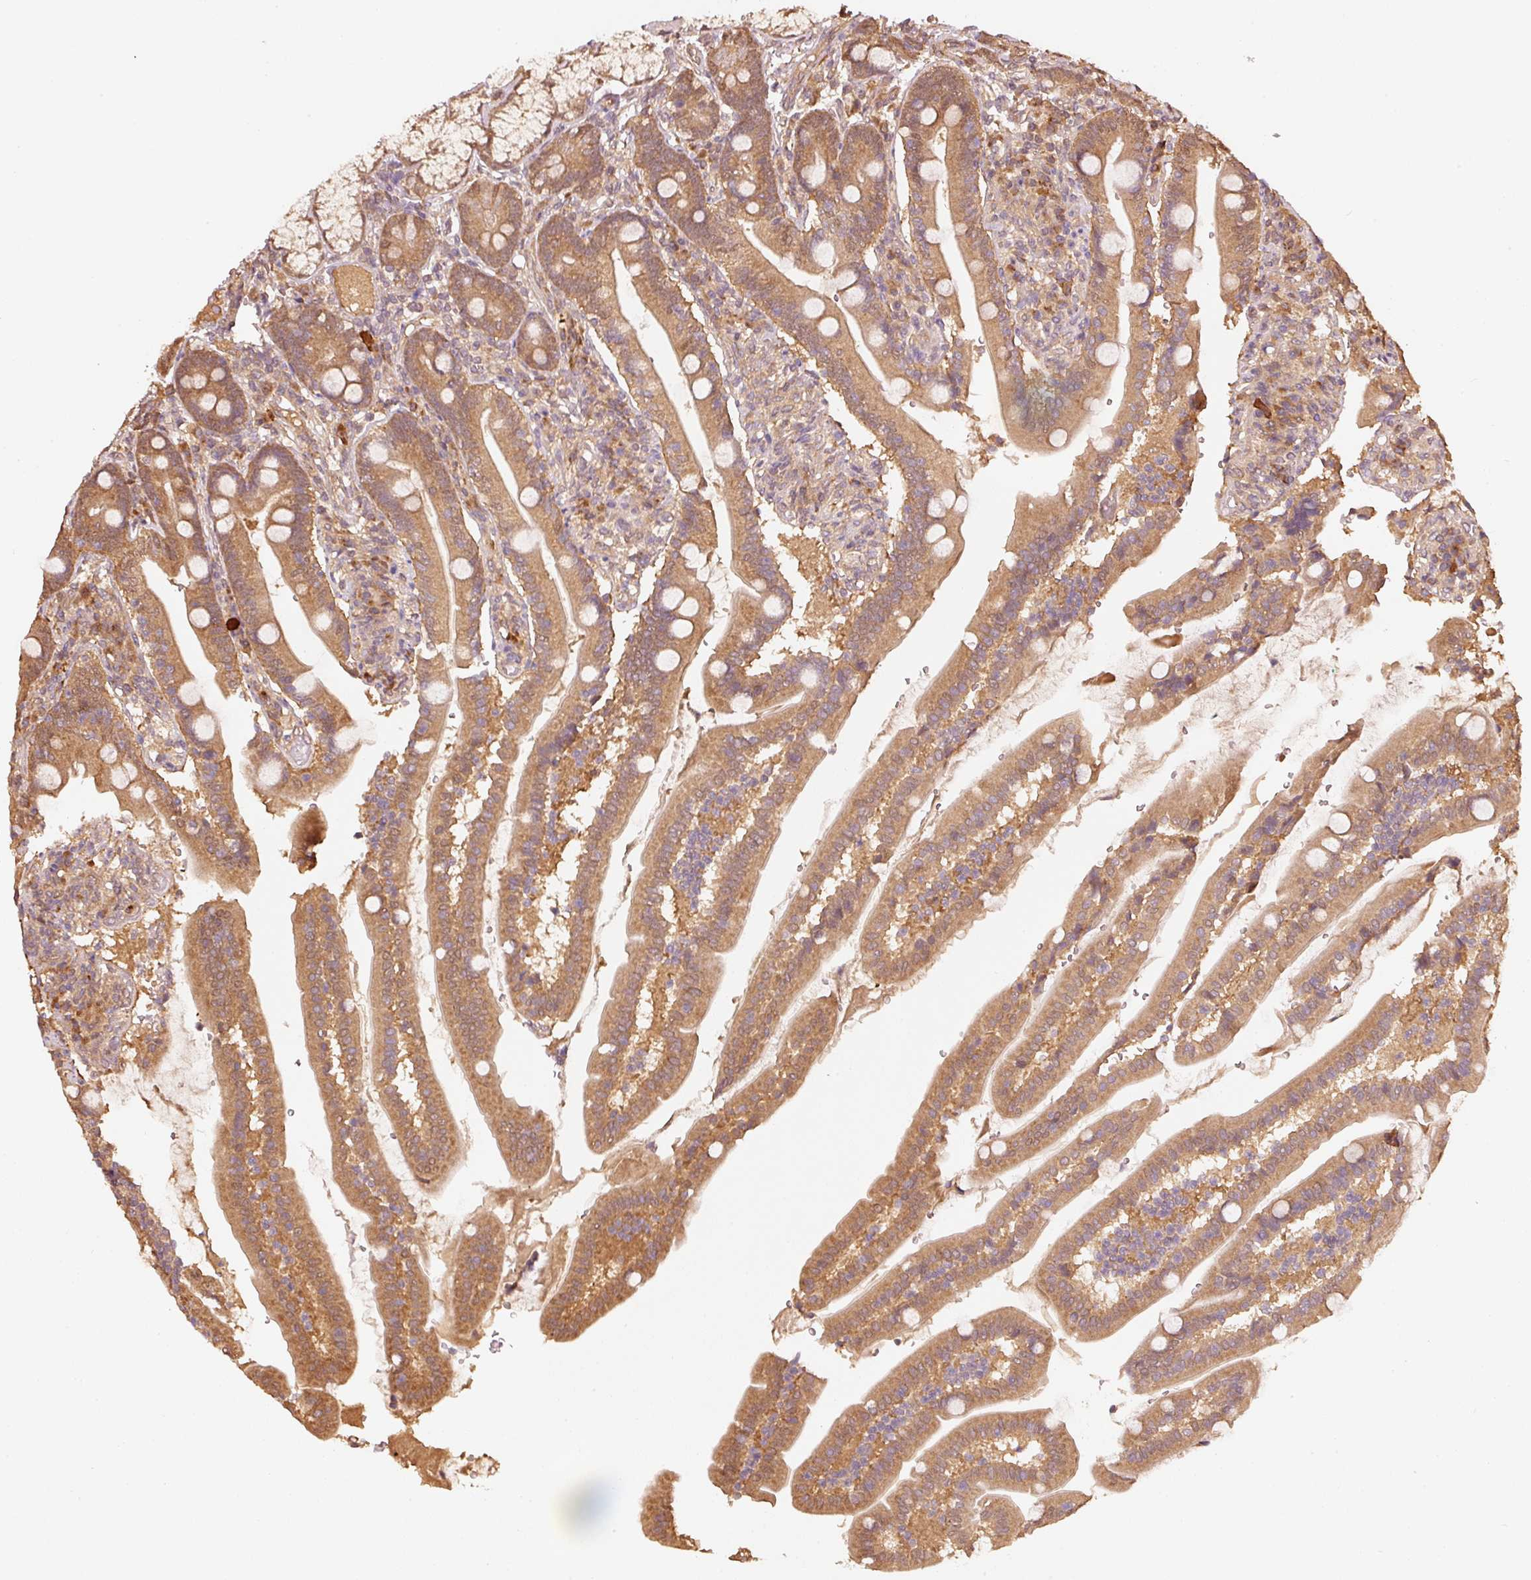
{"staining": {"intensity": "moderate", "quantity": ">75%", "location": "cytoplasmic/membranous"}, "tissue": "duodenum", "cell_type": "Glandular cells", "image_type": "normal", "snomed": [{"axis": "morphology", "description": "Normal tissue, NOS"}, {"axis": "topography", "description": "Duodenum"}], "caption": "Immunohistochemistry of benign human duodenum displays medium levels of moderate cytoplasmic/membranous expression in about >75% of glandular cells. (Stains: DAB in brown, nuclei in blue, Microscopy: brightfield microscopy at high magnification).", "gene": "STAU1", "patient": {"sex": "female", "age": 67}}